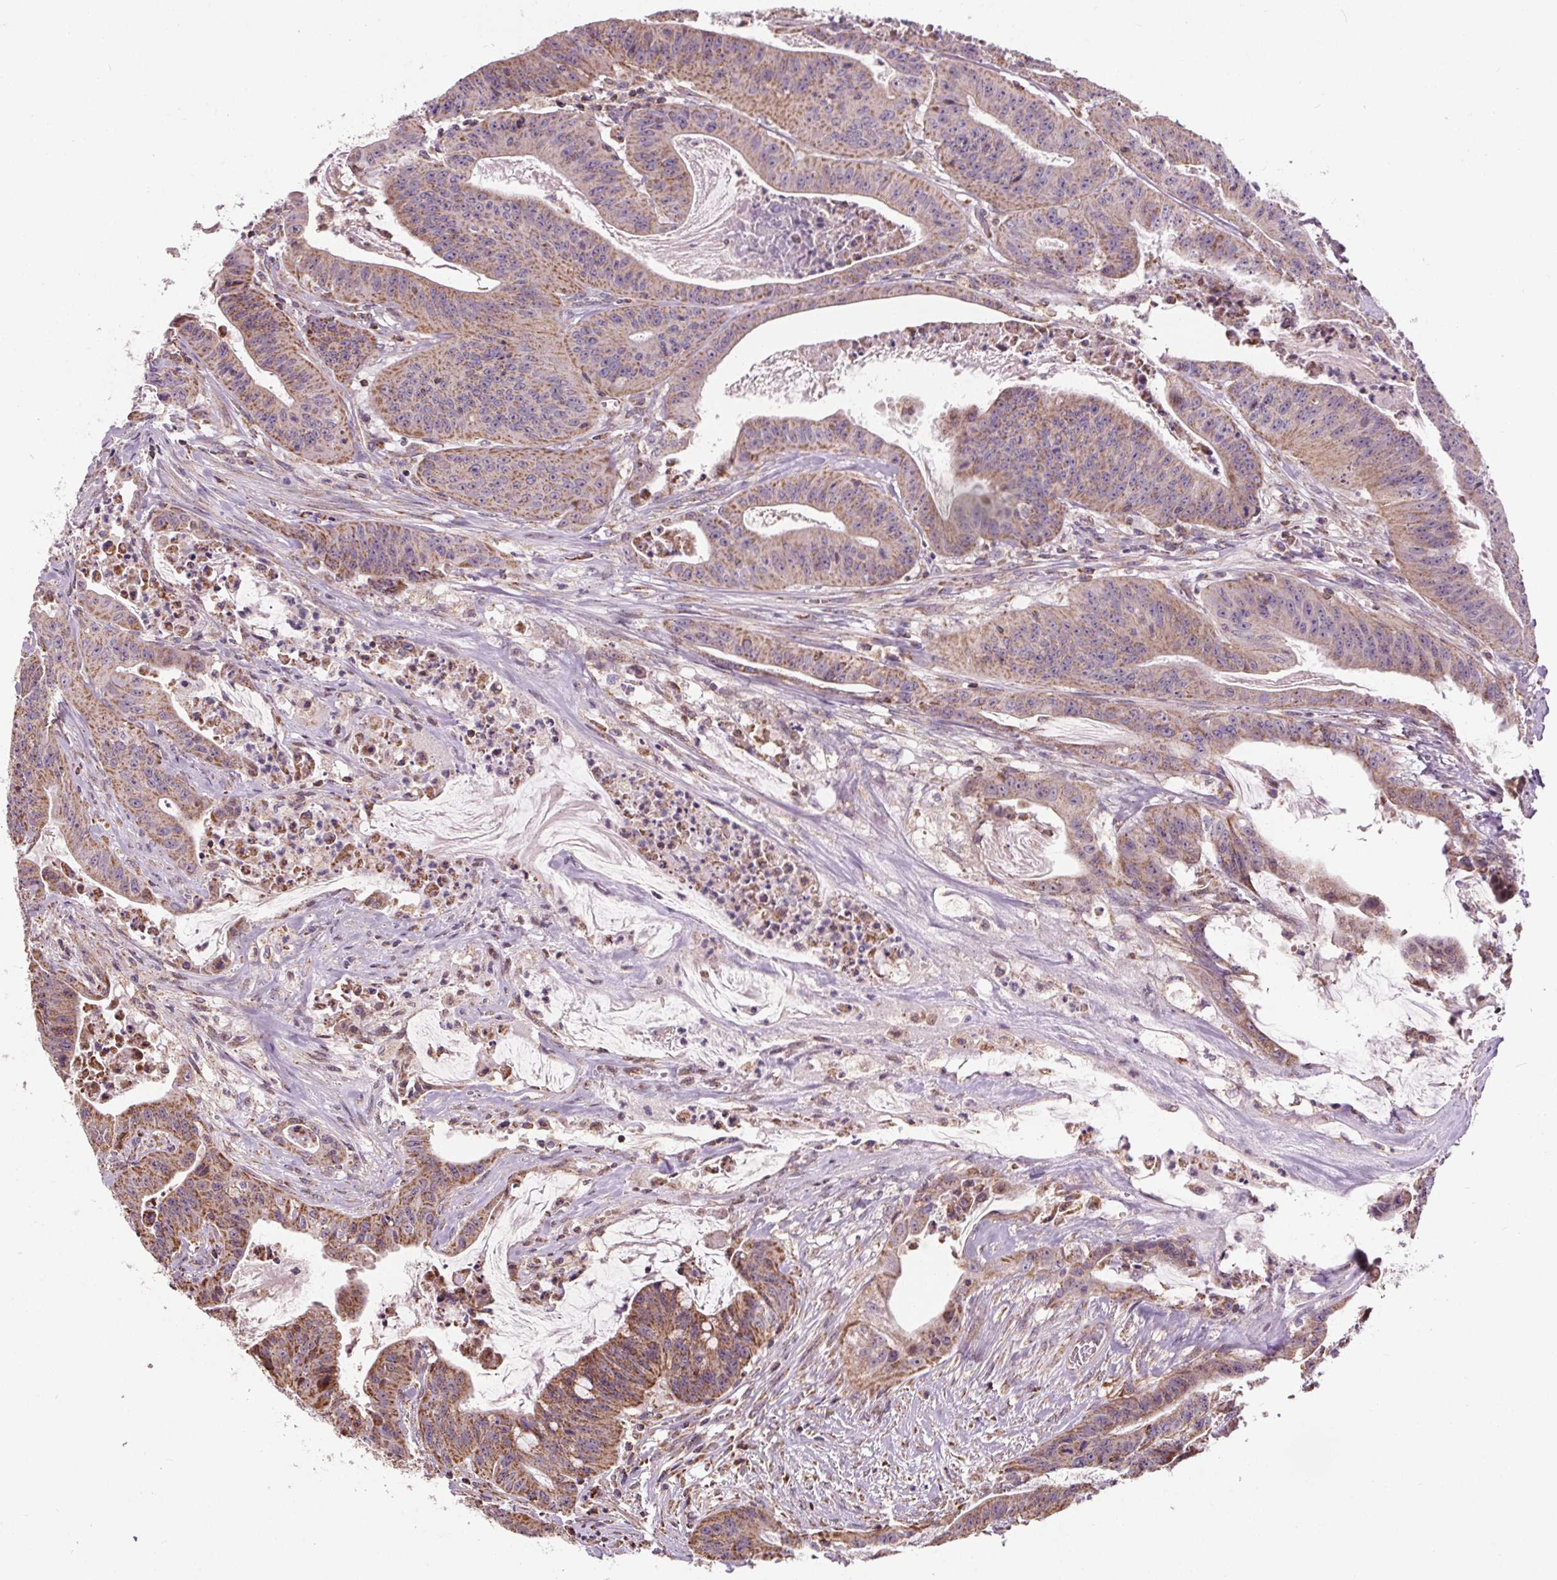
{"staining": {"intensity": "moderate", "quantity": "25%-75%", "location": "cytoplasmic/membranous"}, "tissue": "colorectal cancer", "cell_type": "Tumor cells", "image_type": "cancer", "snomed": [{"axis": "morphology", "description": "Adenocarcinoma, NOS"}, {"axis": "topography", "description": "Colon"}], "caption": "Immunohistochemistry (DAB (3,3'-diaminobenzidine)) staining of human colorectal cancer (adenocarcinoma) reveals moderate cytoplasmic/membranous protein staining in approximately 25%-75% of tumor cells.", "gene": "ZNF548", "patient": {"sex": "male", "age": 33}}